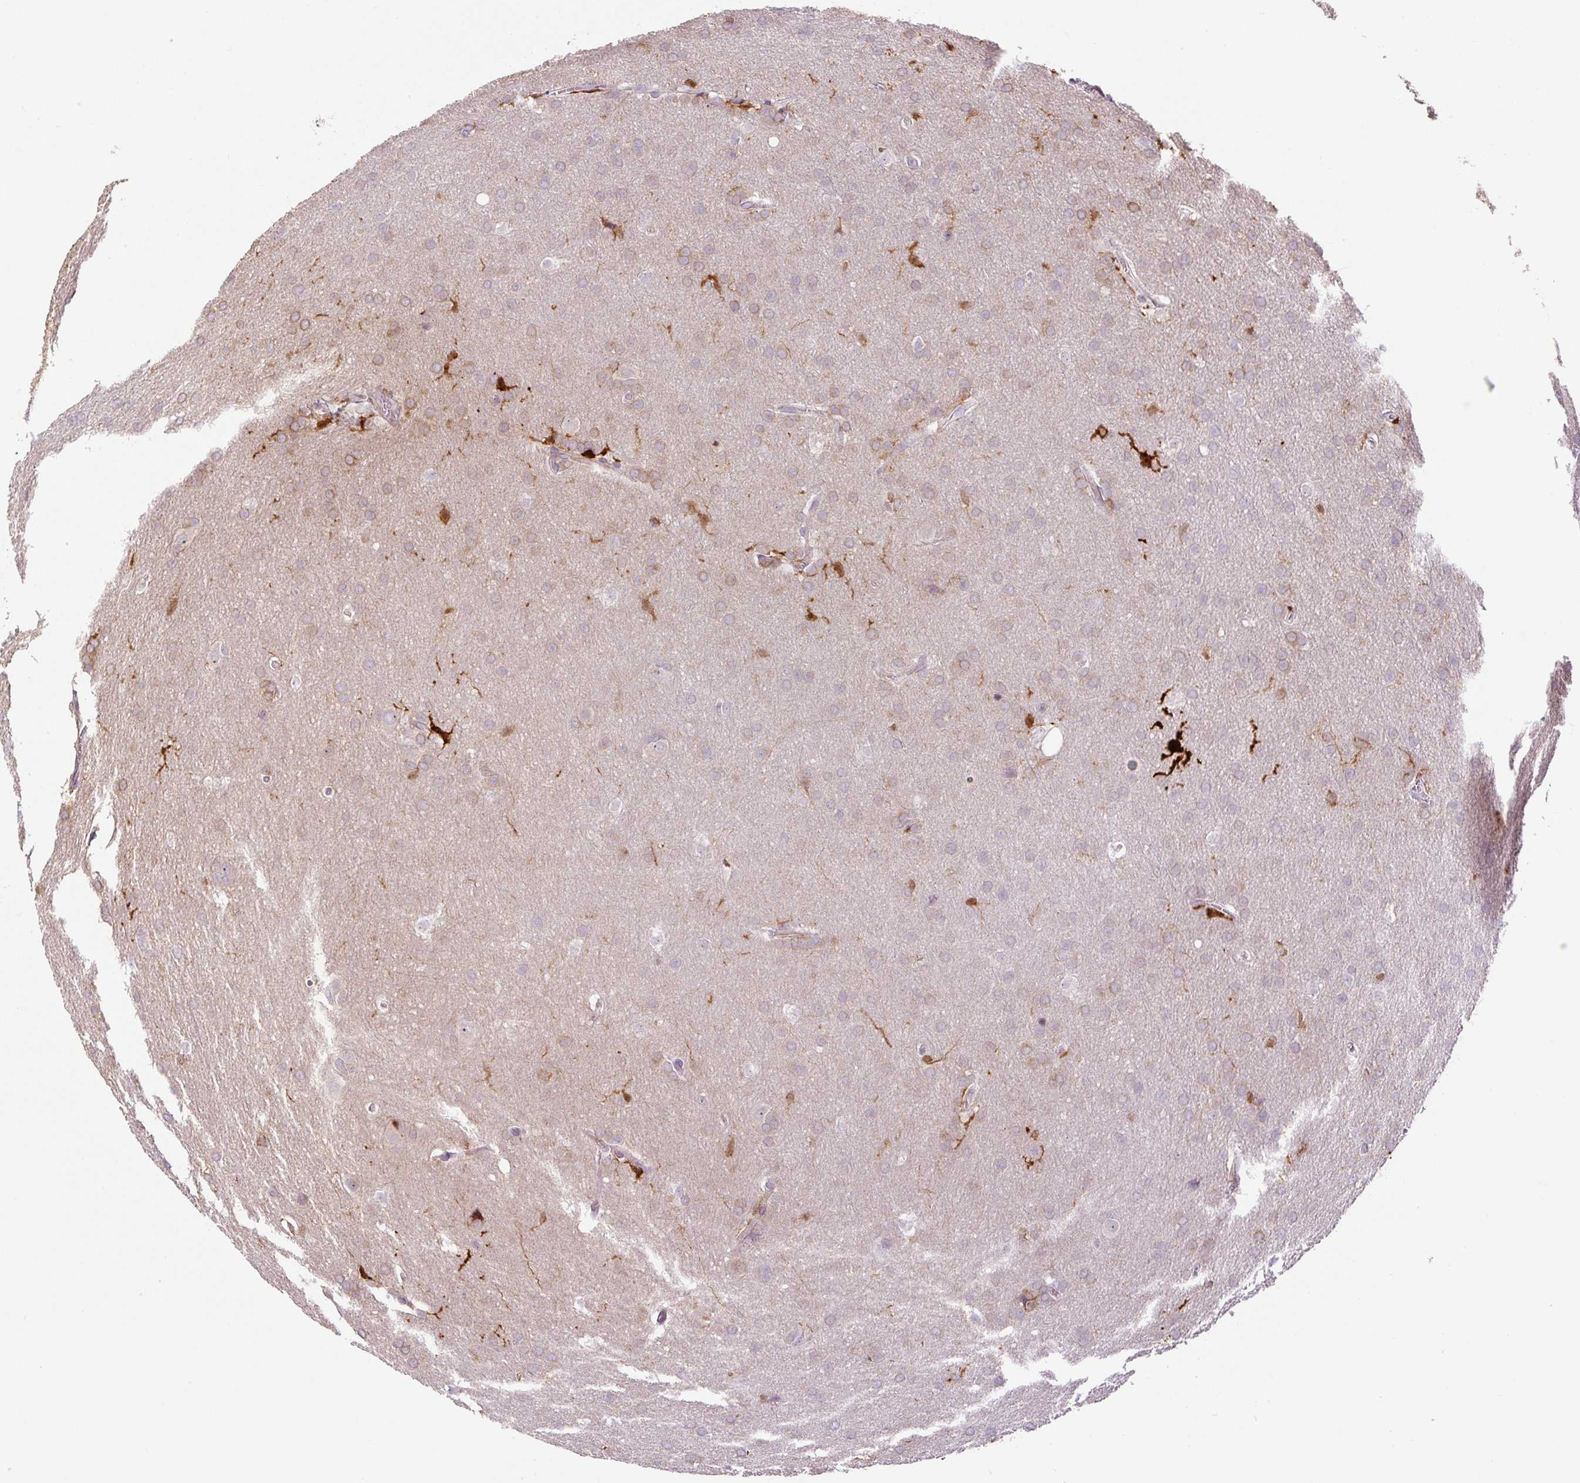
{"staining": {"intensity": "weak", "quantity": "<25%", "location": "cytoplasmic/membranous"}, "tissue": "glioma", "cell_type": "Tumor cells", "image_type": "cancer", "snomed": [{"axis": "morphology", "description": "Glioma, malignant, Low grade"}, {"axis": "topography", "description": "Brain"}], "caption": "Immunohistochemistry (IHC) histopathology image of neoplastic tissue: human malignant glioma (low-grade) stained with DAB reveals no significant protein staining in tumor cells.", "gene": "FUT10", "patient": {"sex": "female", "age": 32}}